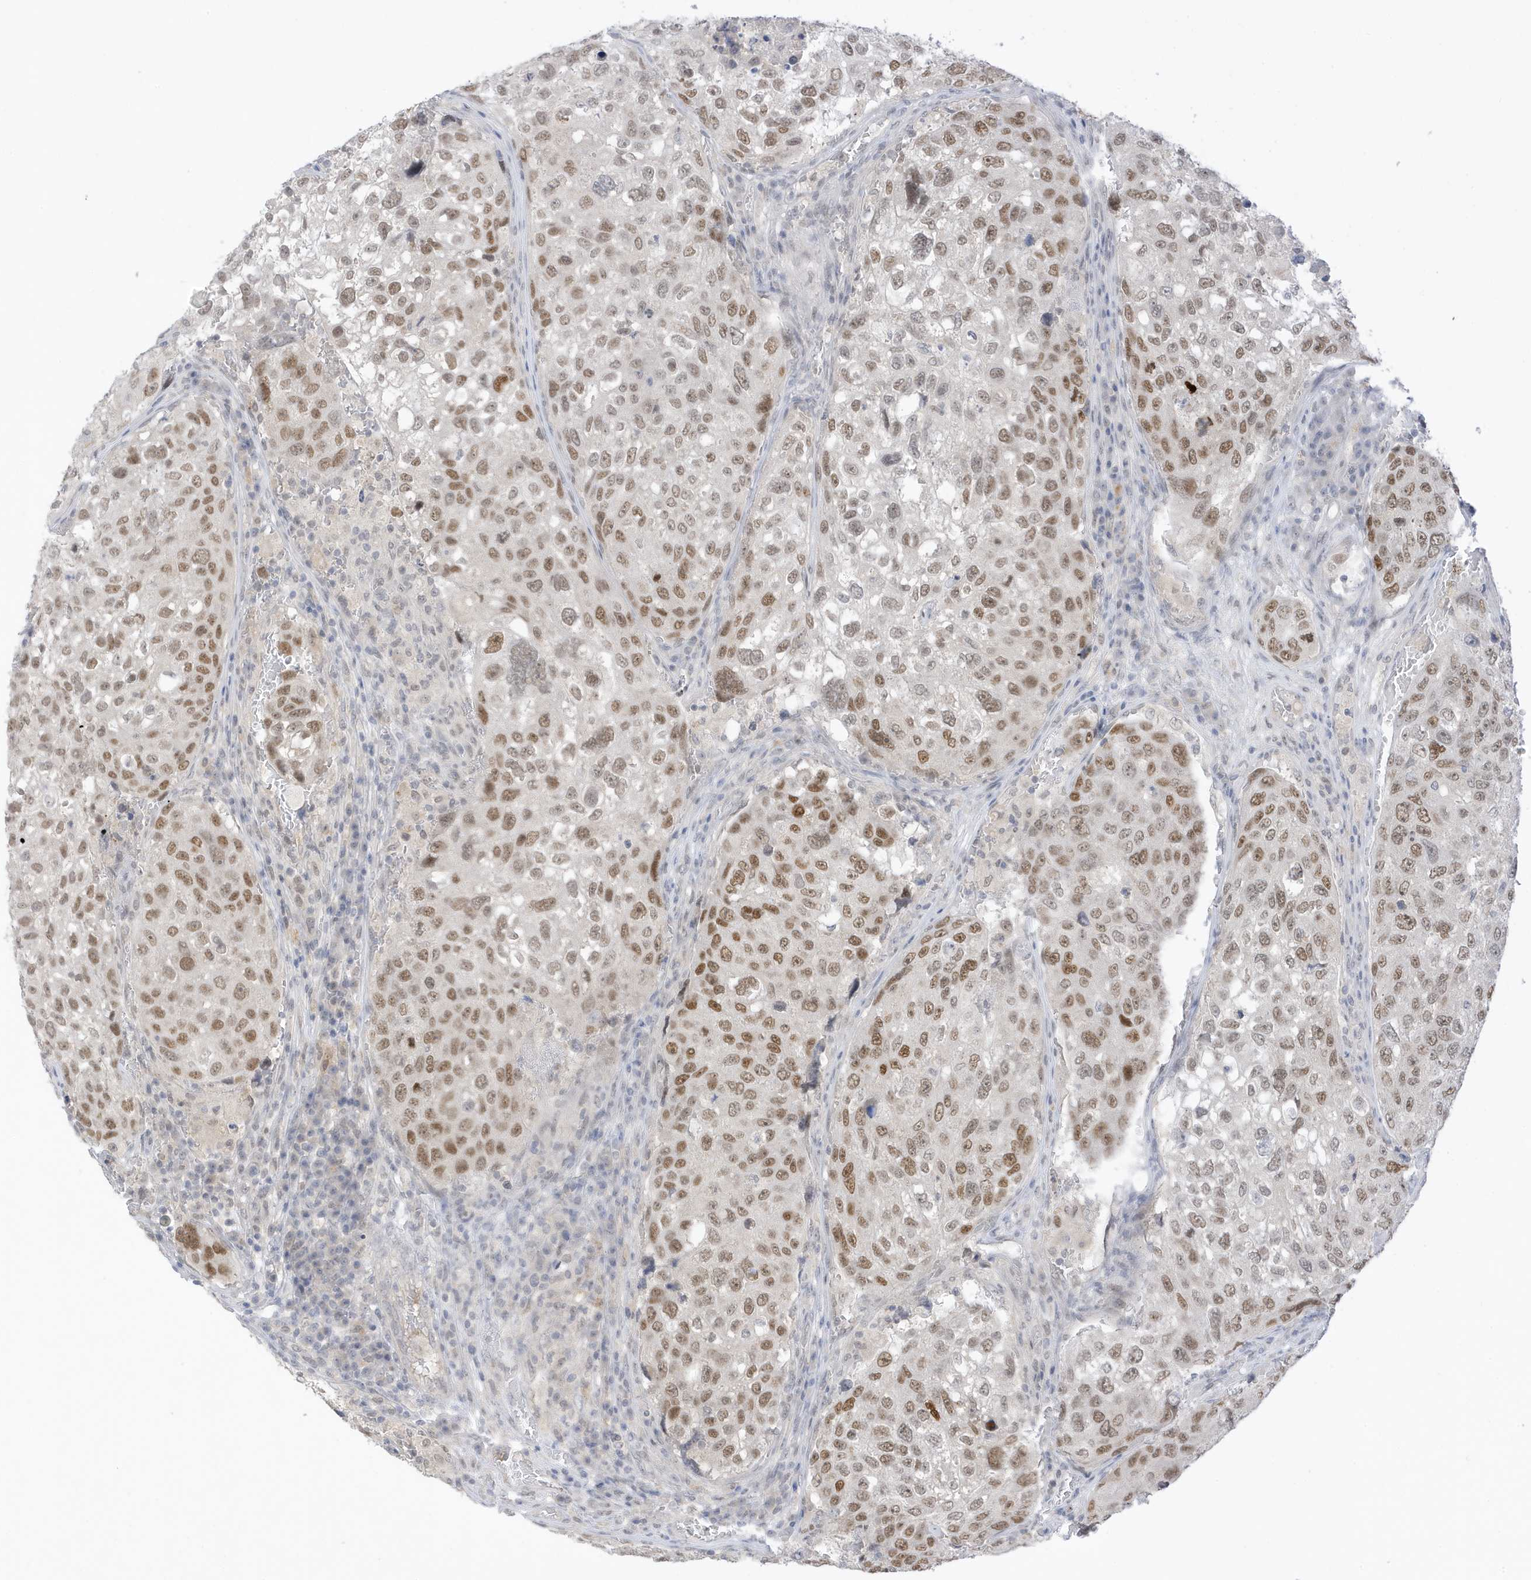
{"staining": {"intensity": "moderate", "quantity": ">75%", "location": "nuclear"}, "tissue": "urothelial cancer", "cell_type": "Tumor cells", "image_type": "cancer", "snomed": [{"axis": "morphology", "description": "Urothelial carcinoma, High grade"}, {"axis": "topography", "description": "Lymph node"}, {"axis": "topography", "description": "Urinary bladder"}], "caption": "High-magnification brightfield microscopy of urothelial cancer stained with DAB (brown) and counterstained with hematoxylin (blue). tumor cells exhibit moderate nuclear expression is seen in about>75% of cells.", "gene": "MSL3", "patient": {"sex": "male", "age": 51}}